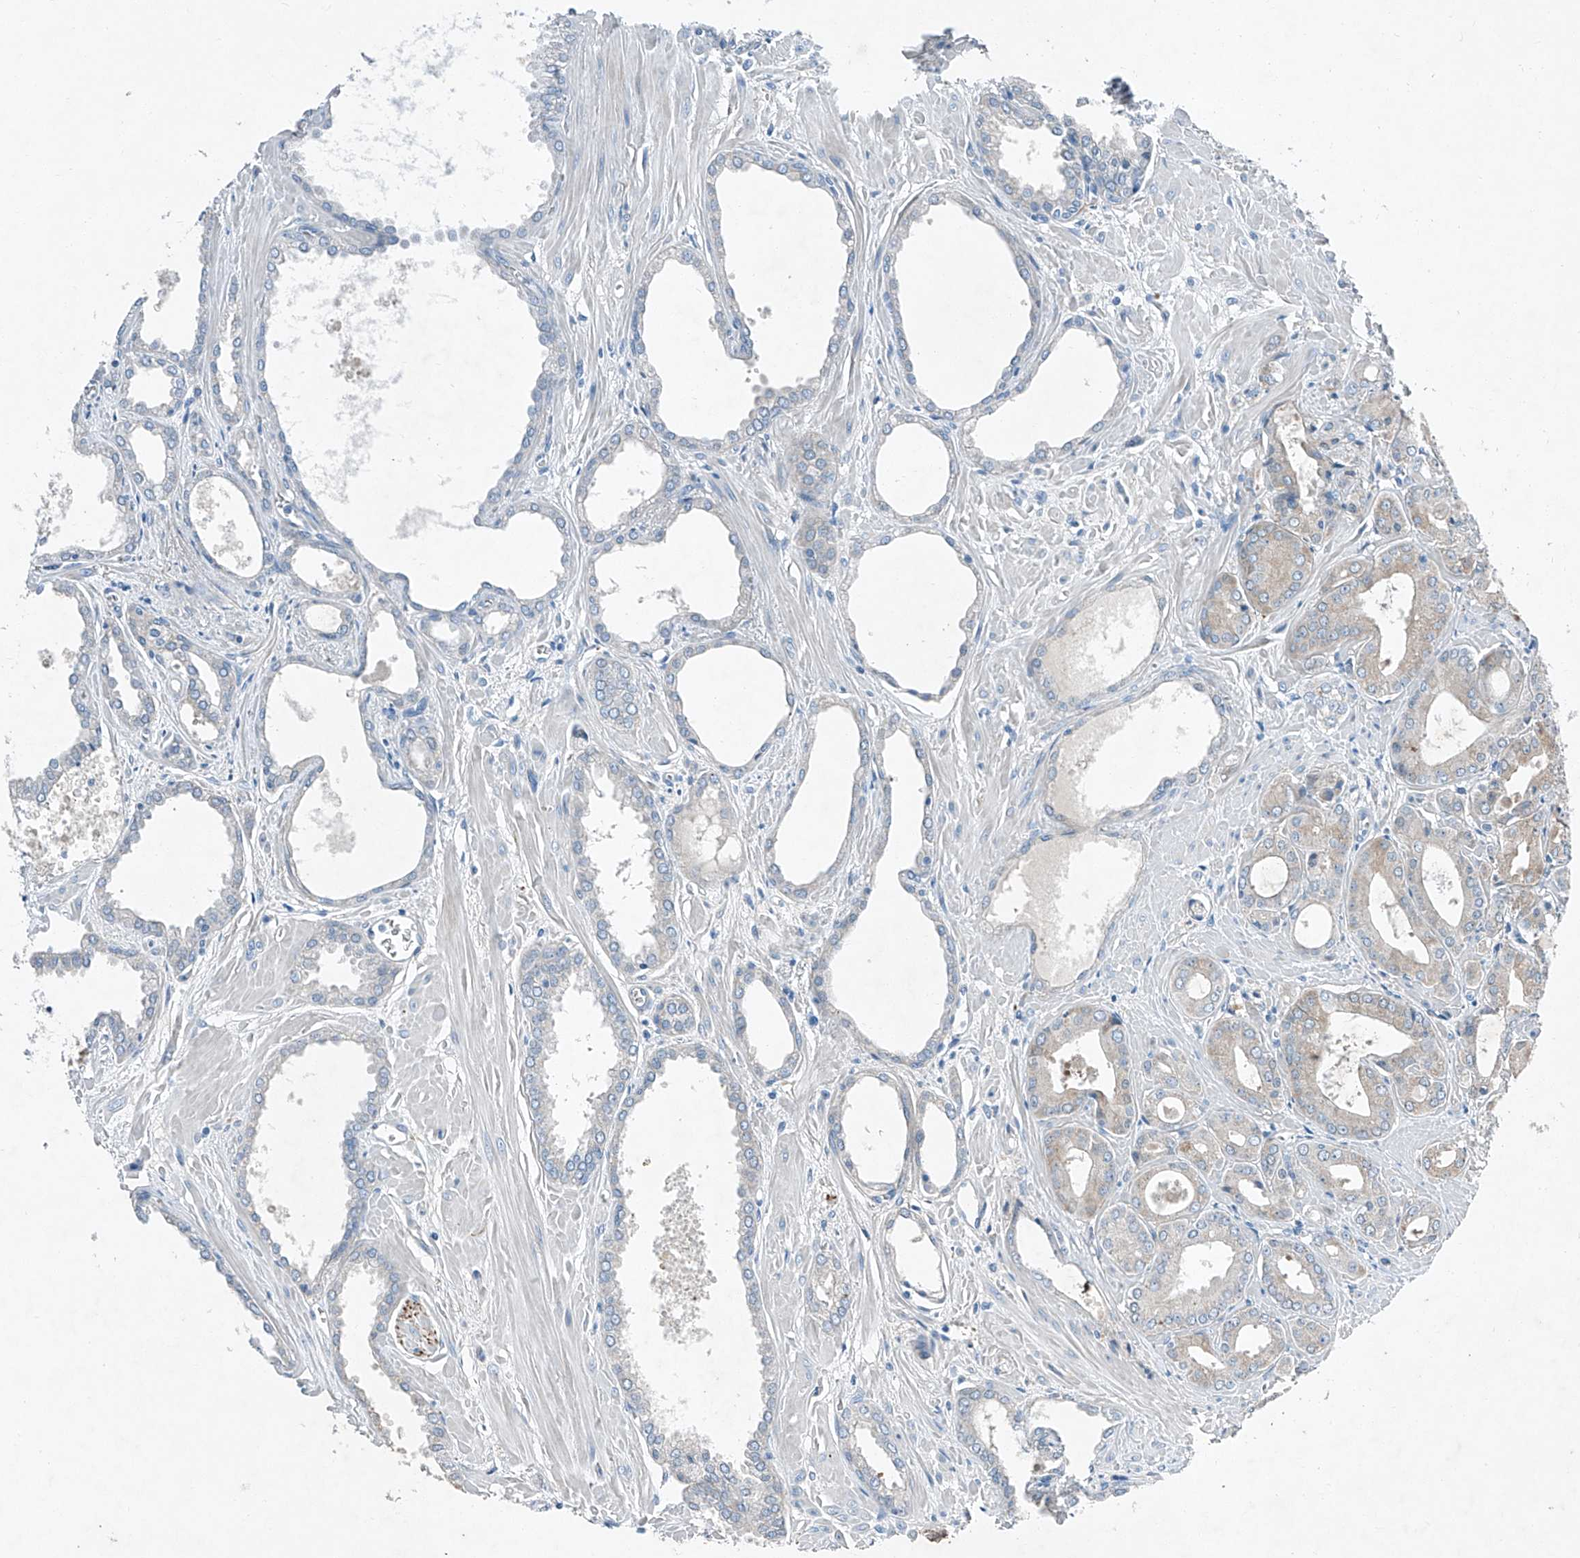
{"staining": {"intensity": "negative", "quantity": "none", "location": "none"}, "tissue": "prostate cancer", "cell_type": "Tumor cells", "image_type": "cancer", "snomed": [{"axis": "morphology", "description": "Adenocarcinoma, Low grade"}, {"axis": "topography", "description": "Prostate"}], "caption": "Tumor cells show no significant protein positivity in prostate low-grade adenocarcinoma. (DAB immunohistochemistry (IHC), high magnification).", "gene": "MDGA1", "patient": {"sex": "male", "age": 67}}